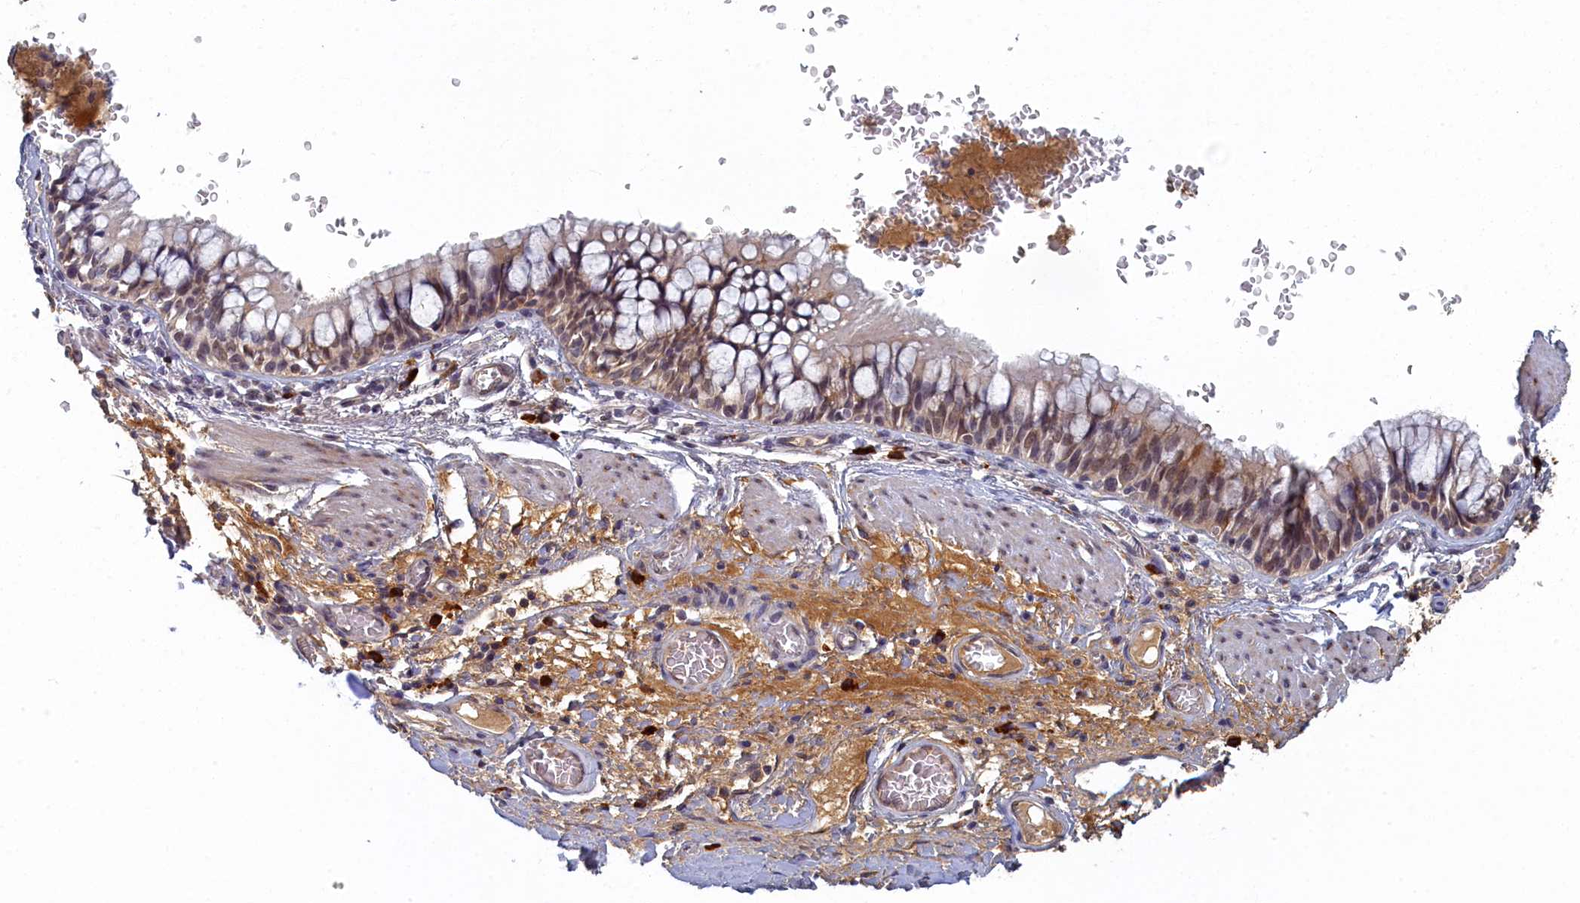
{"staining": {"intensity": "weak", "quantity": "25%-75%", "location": "cytoplasmic/membranous,nuclear"}, "tissue": "bronchus", "cell_type": "Respiratory epithelial cells", "image_type": "normal", "snomed": [{"axis": "morphology", "description": "Normal tissue, NOS"}, {"axis": "topography", "description": "Cartilage tissue"}, {"axis": "topography", "description": "Bronchus"}], "caption": "This histopathology image displays immunohistochemistry (IHC) staining of unremarkable bronchus, with low weak cytoplasmic/membranous,nuclear positivity in approximately 25%-75% of respiratory epithelial cells.", "gene": "DNAJC17", "patient": {"sex": "female", "age": 36}}